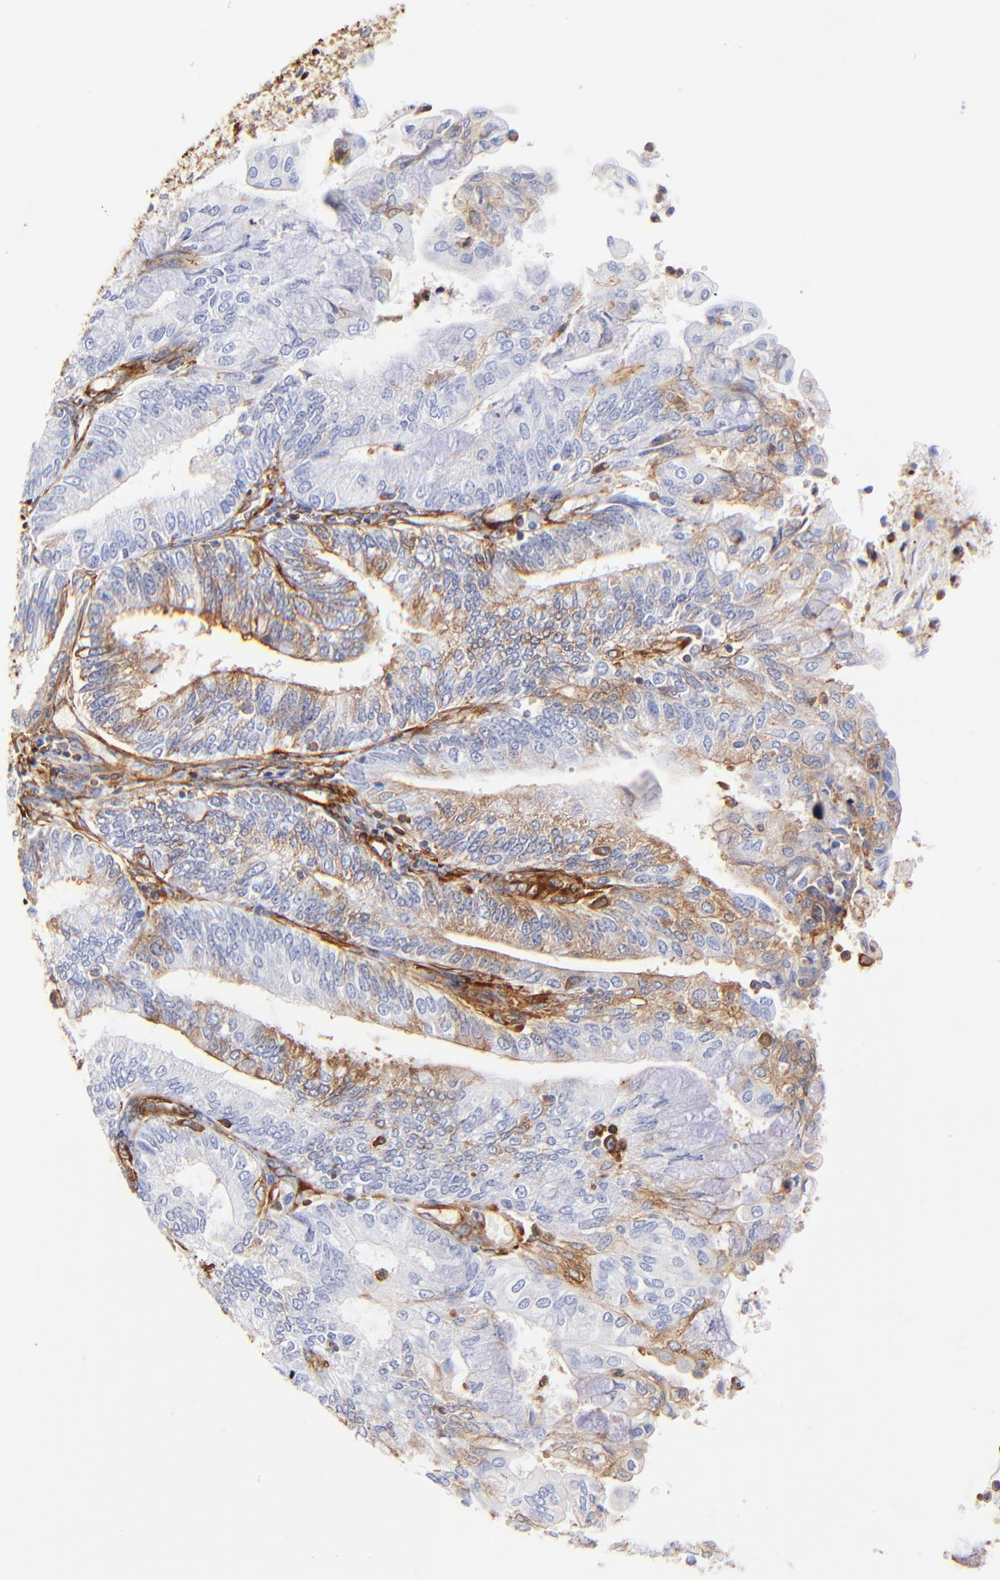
{"staining": {"intensity": "moderate", "quantity": "<25%", "location": "cytoplasmic/membranous"}, "tissue": "endometrial cancer", "cell_type": "Tumor cells", "image_type": "cancer", "snomed": [{"axis": "morphology", "description": "Adenocarcinoma, NOS"}, {"axis": "topography", "description": "Endometrium"}], "caption": "A brown stain shows moderate cytoplasmic/membranous staining of a protein in human endometrial adenocarcinoma tumor cells.", "gene": "FLNA", "patient": {"sex": "female", "age": 59}}